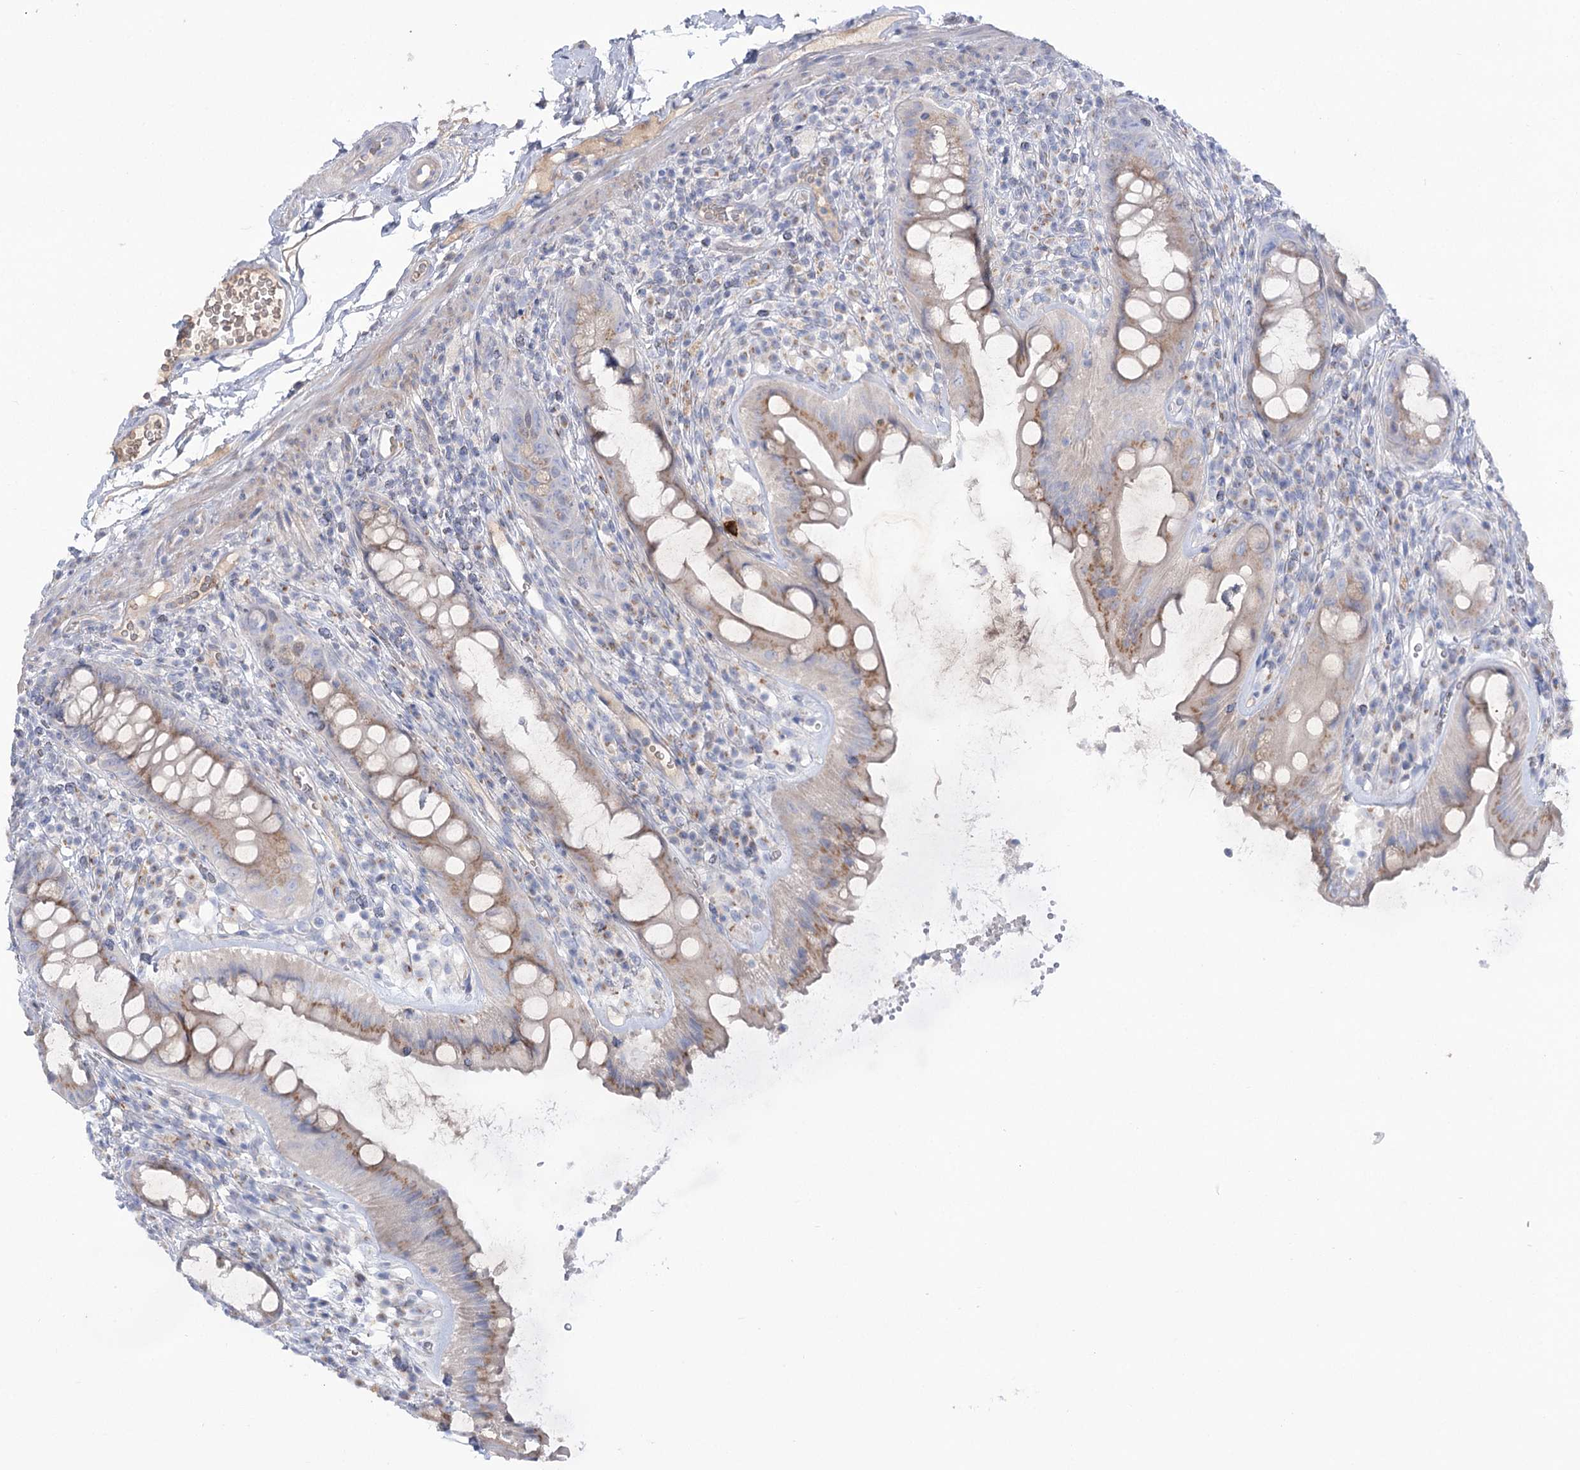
{"staining": {"intensity": "moderate", "quantity": ">75%", "location": "cytoplasmic/membranous"}, "tissue": "rectum", "cell_type": "Glandular cells", "image_type": "normal", "snomed": [{"axis": "morphology", "description": "Normal tissue, NOS"}, {"axis": "topography", "description": "Rectum"}], "caption": "DAB (3,3'-diaminobenzidine) immunohistochemical staining of benign rectum reveals moderate cytoplasmic/membranous protein positivity in approximately >75% of glandular cells.", "gene": "GBF1", "patient": {"sex": "female", "age": 57}}